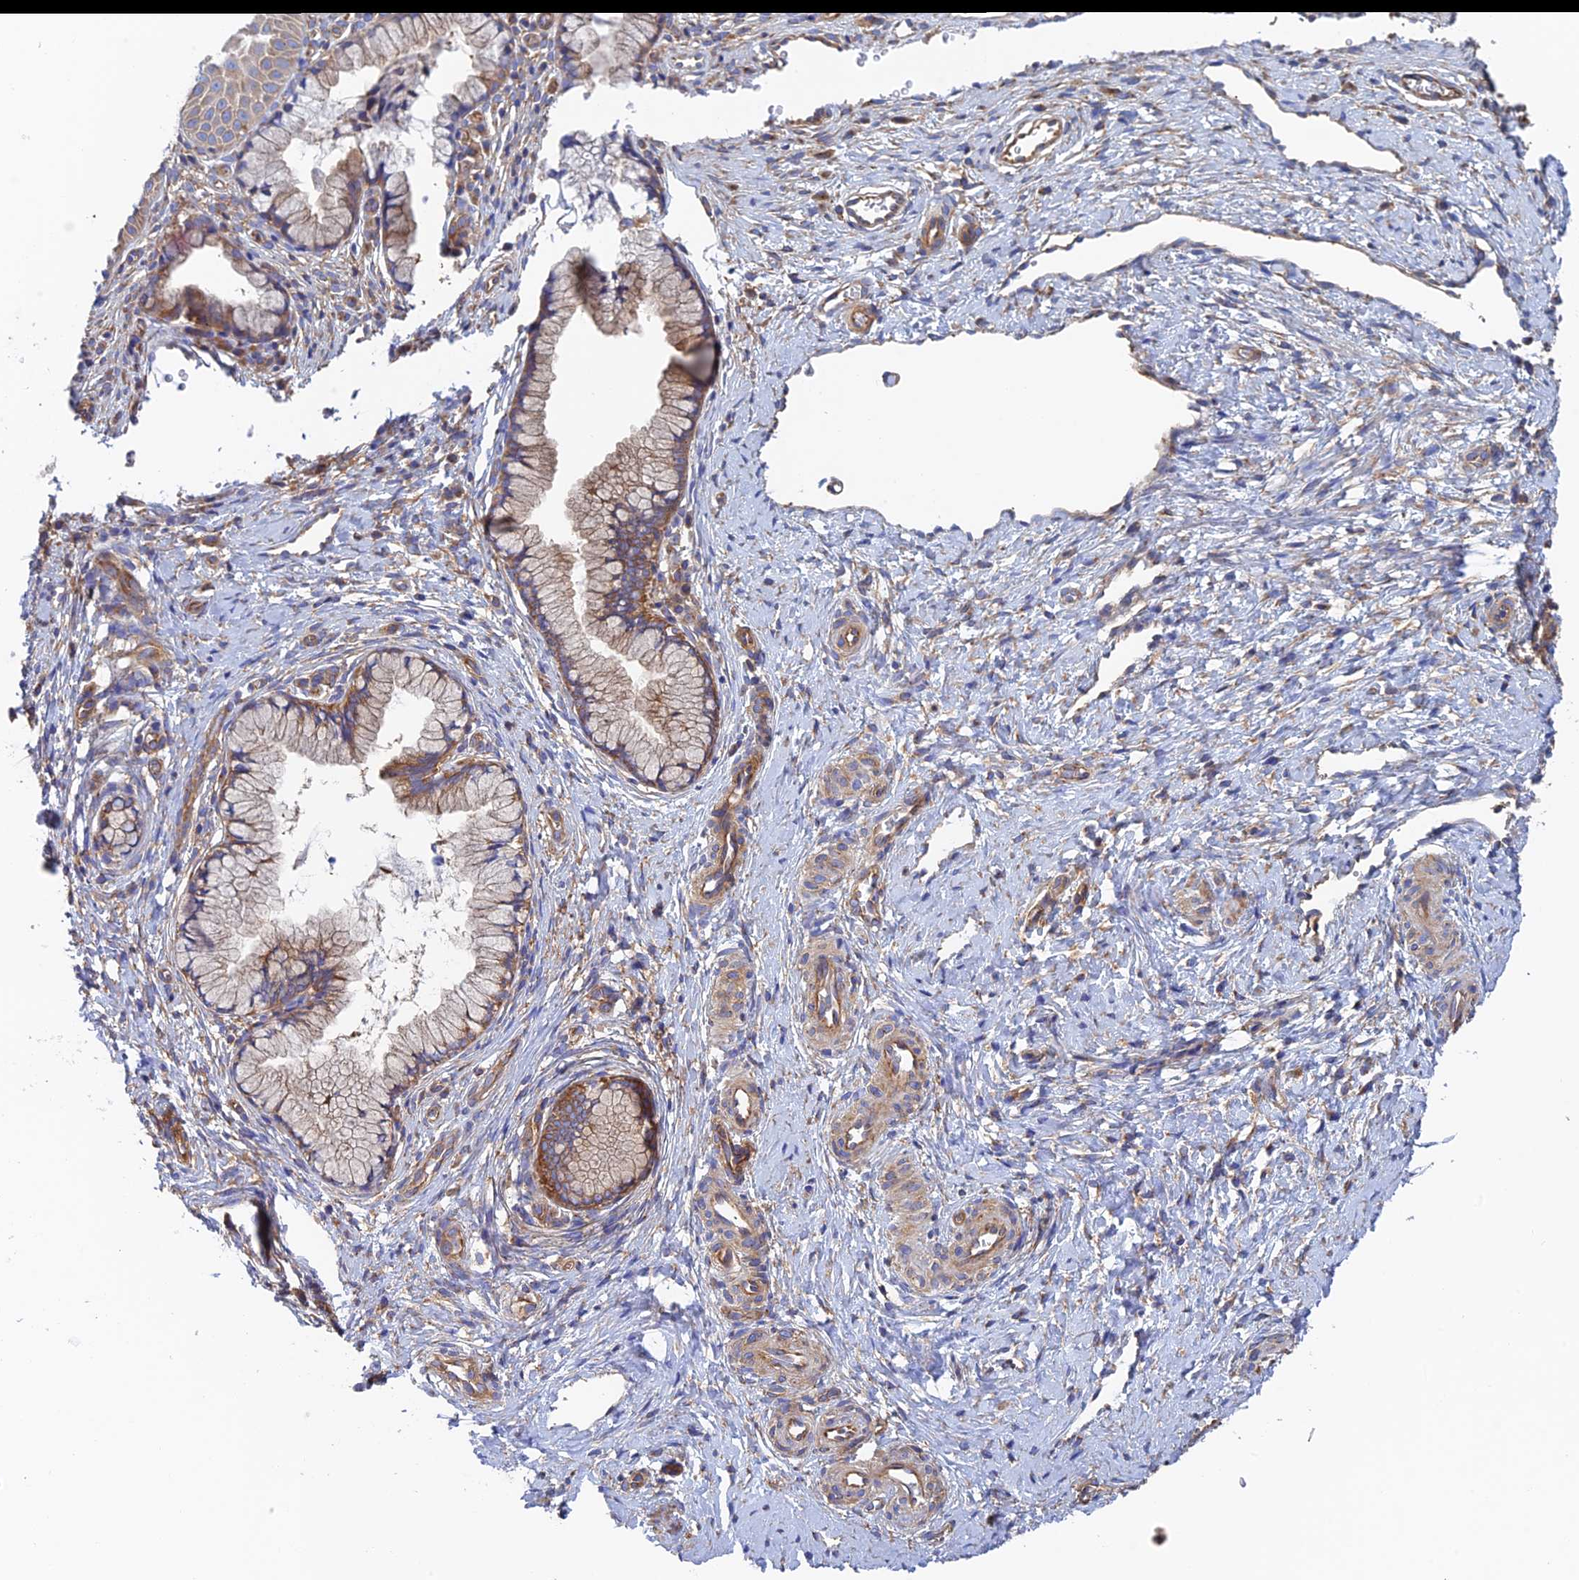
{"staining": {"intensity": "moderate", "quantity": ">75%", "location": "cytoplasmic/membranous"}, "tissue": "cervix", "cell_type": "Glandular cells", "image_type": "normal", "snomed": [{"axis": "morphology", "description": "Normal tissue, NOS"}, {"axis": "topography", "description": "Cervix"}], "caption": "This micrograph shows normal cervix stained with IHC to label a protein in brown. The cytoplasmic/membranous of glandular cells show moderate positivity for the protein. Nuclei are counter-stained blue.", "gene": "DCTN2", "patient": {"sex": "female", "age": 36}}